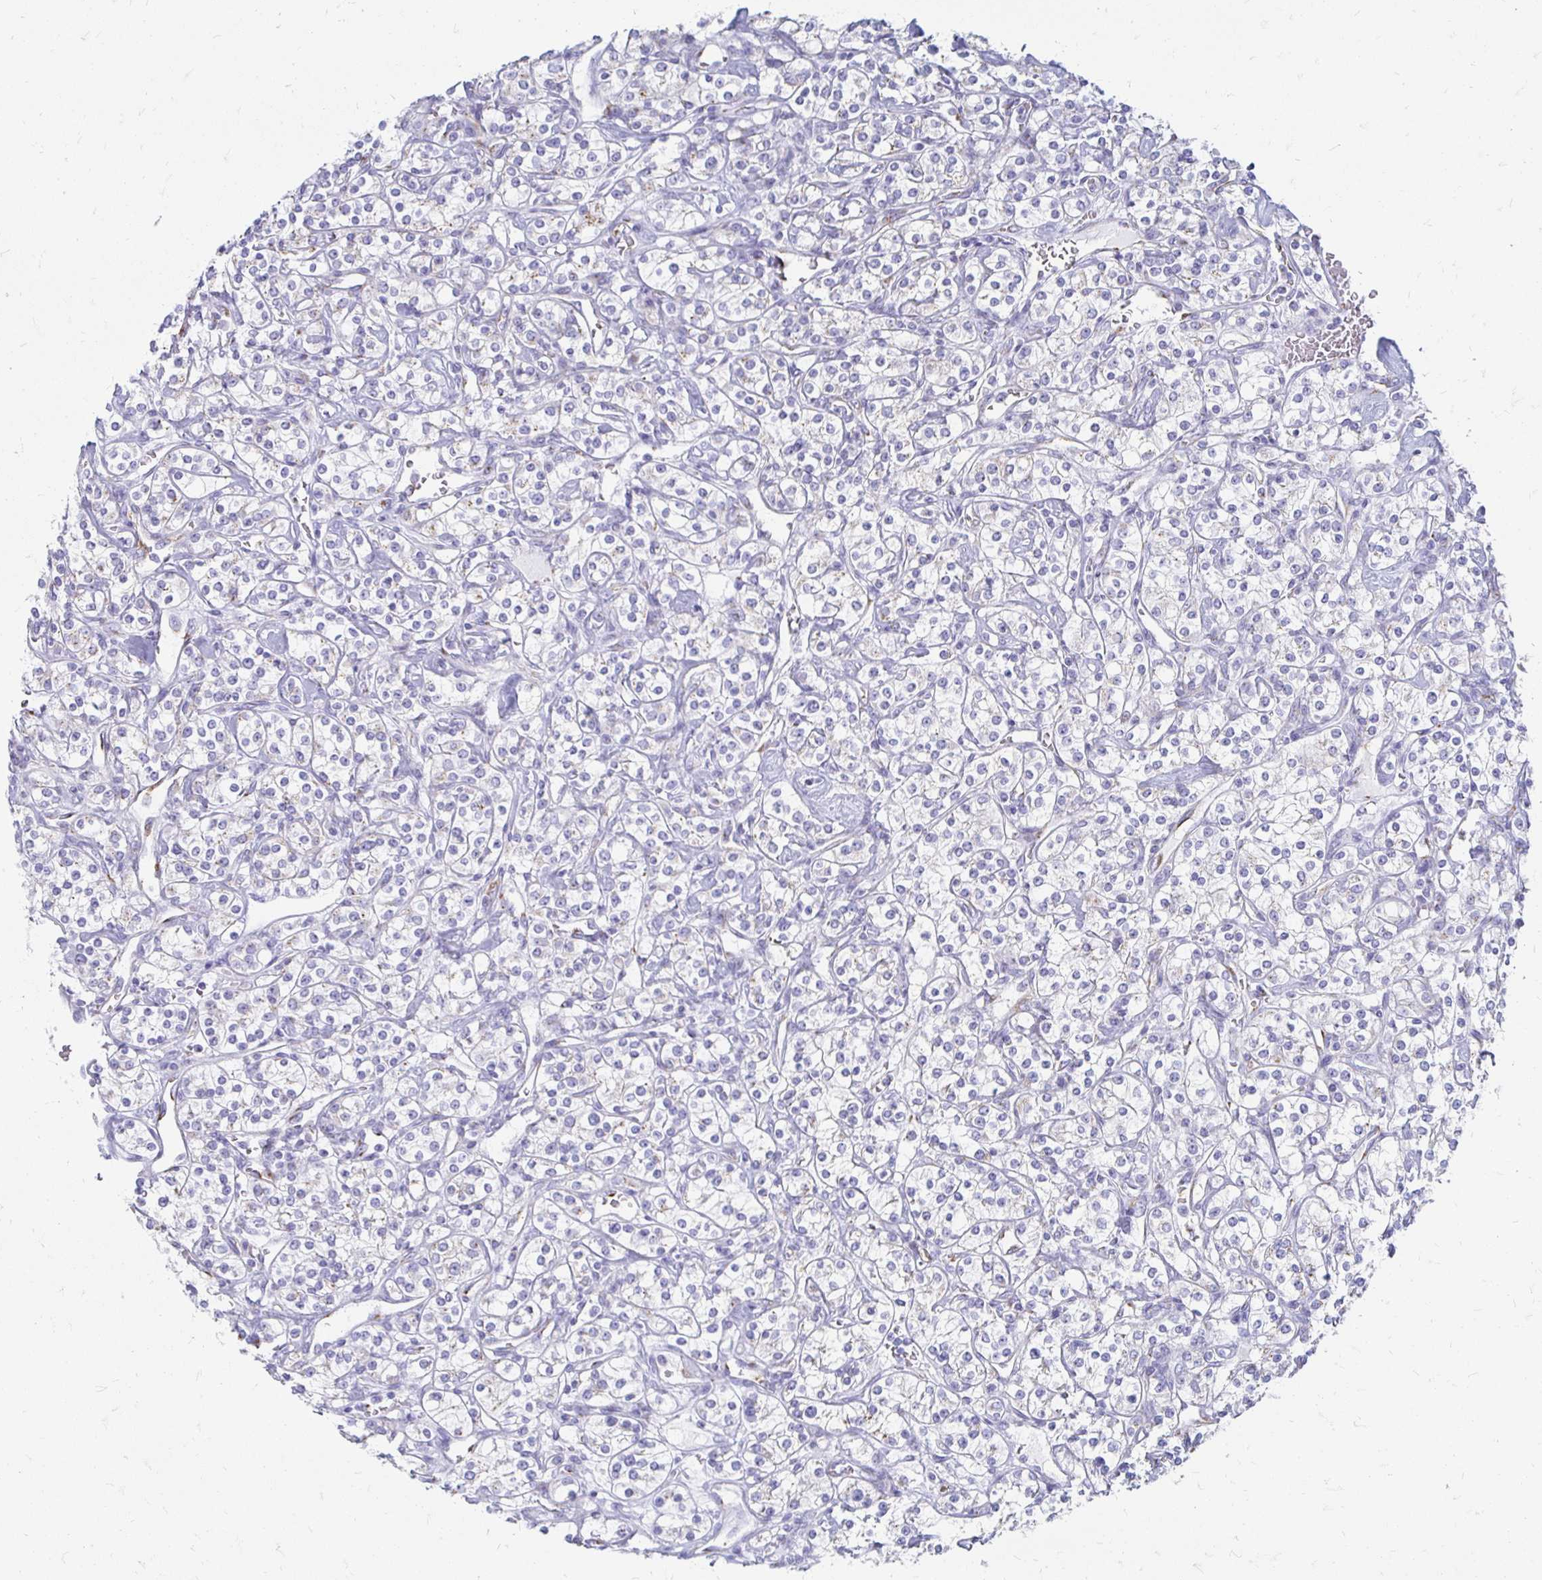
{"staining": {"intensity": "negative", "quantity": "none", "location": "none"}, "tissue": "renal cancer", "cell_type": "Tumor cells", "image_type": "cancer", "snomed": [{"axis": "morphology", "description": "Adenocarcinoma, NOS"}, {"axis": "topography", "description": "Kidney"}], "caption": "DAB (3,3'-diaminobenzidine) immunohistochemical staining of human adenocarcinoma (renal) demonstrates no significant positivity in tumor cells.", "gene": "PAGE4", "patient": {"sex": "male", "age": 77}}